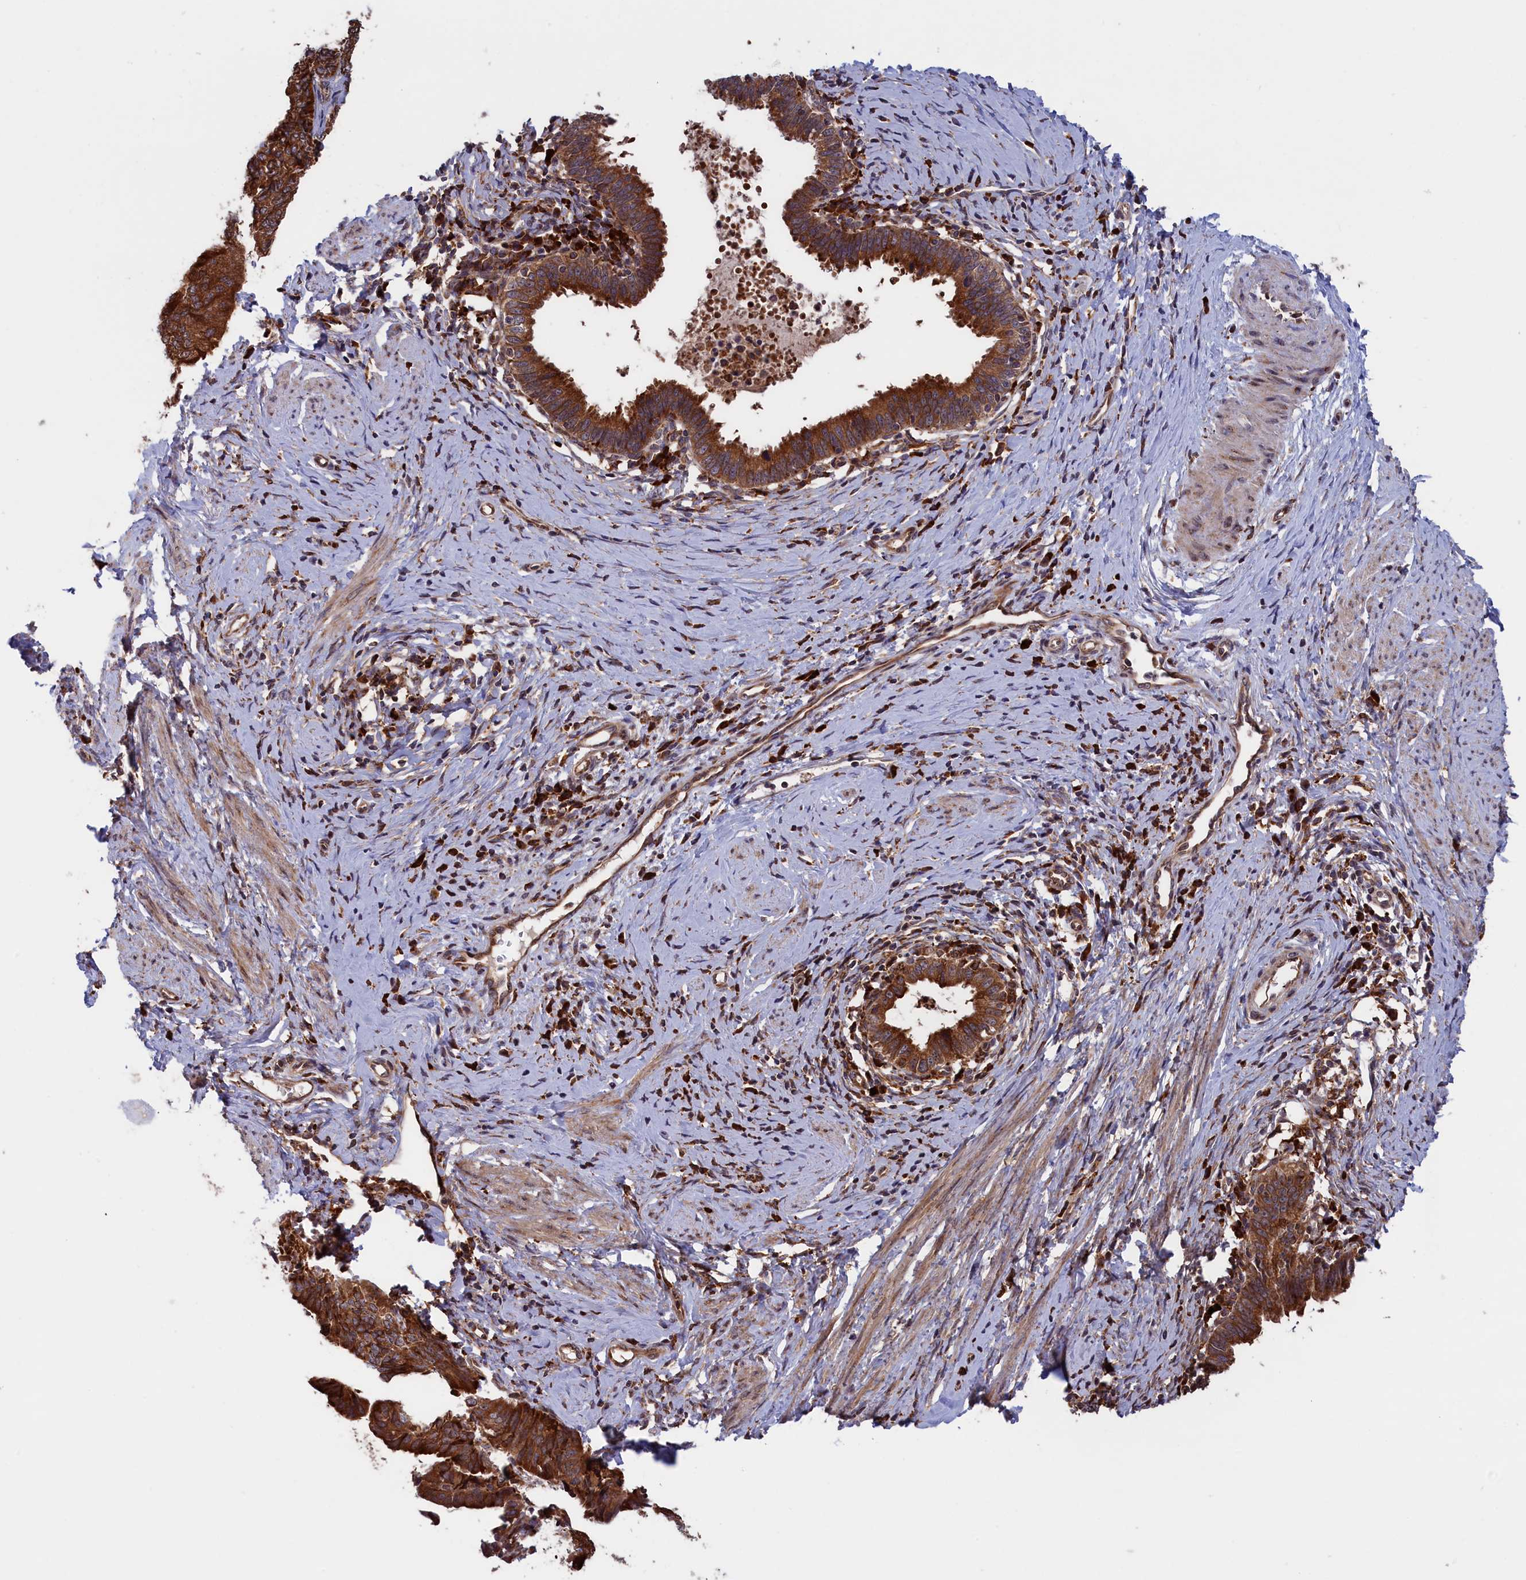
{"staining": {"intensity": "strong", "quantity": ">75%", "location": "cytoplasmic/membranous"}, "tissue": "cervical cancer", "cell_type": "Tumor cells", "image_type": "cancer", "snomed": [{"axis": "morphology", "description": "Adenocarcinoma, NOS"}, {"axis": "topography", "description": "Cervix"}], "caption": "Protein staining reveals strong cytoplasmic/membranous positivity in about >75% of tumor cells in cervical adenocarcinoma. Using DAB (3,3'-diaminobenzidine) (brown) and hematoxylin (blue) stains, captured at high magnification using brightfield microscopy.", "gene": "PLA2G4C", "patient": {"sex": "female", "age": 36}}